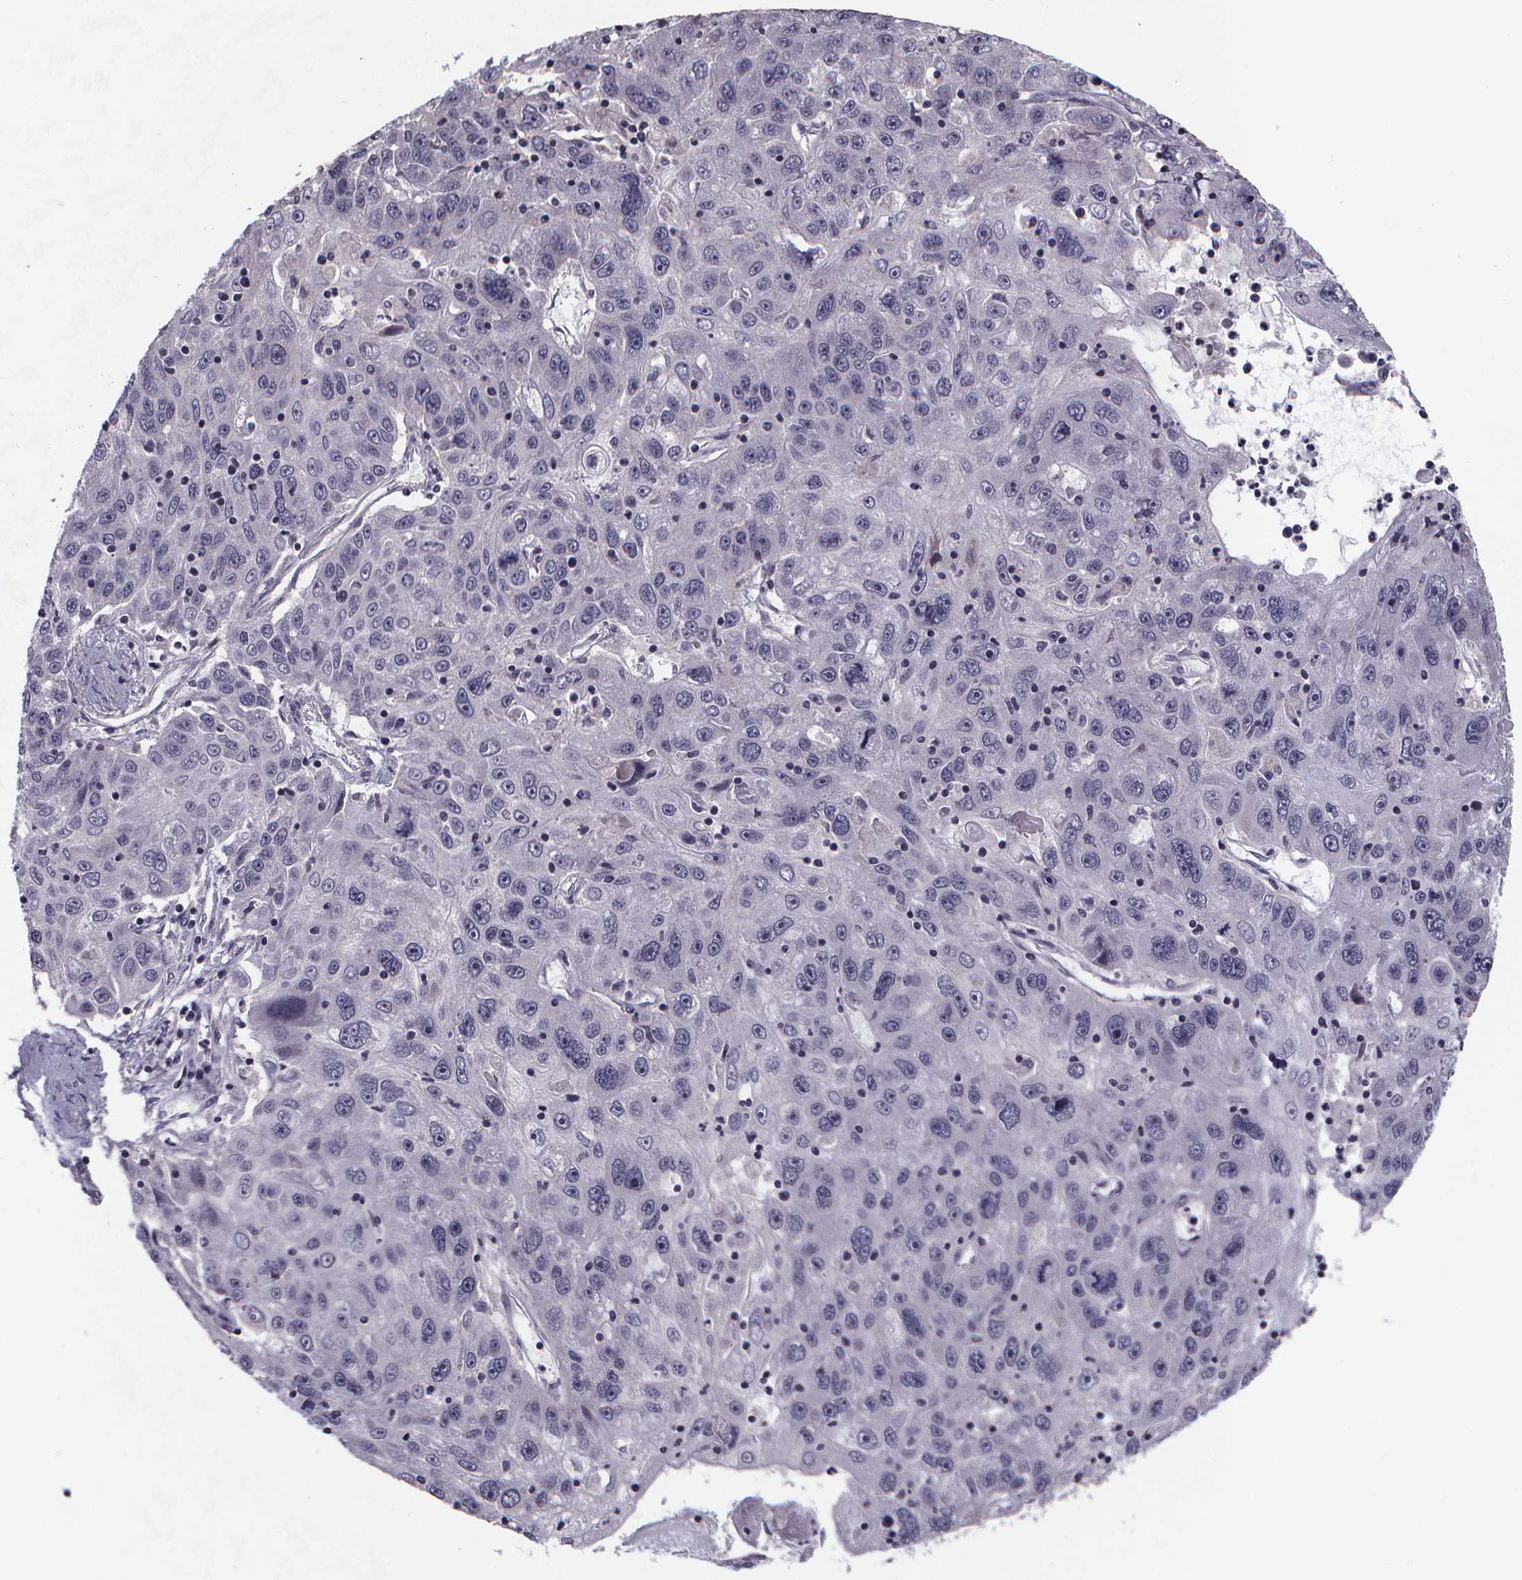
{"staining": {"intensity": "negative", "quantity": "none", "location": "none"}, "tissue": "stomach cancer", "cell_type": "Tumor cells", "image_type": "cancer", "snomed": [{"axis": "morphology", "description": "Adenocarcinoma, NOS"}, {"axis": "topography", "description": "Stomach"}], "caption": "This is an immunohistochemistry (IHC) photomicrograph of human stomach cancer (adenocarcinoma). There is no staining in tumor cells.", "gene": "FBXW2", "patient": {"sex": "male", "age": 56}}